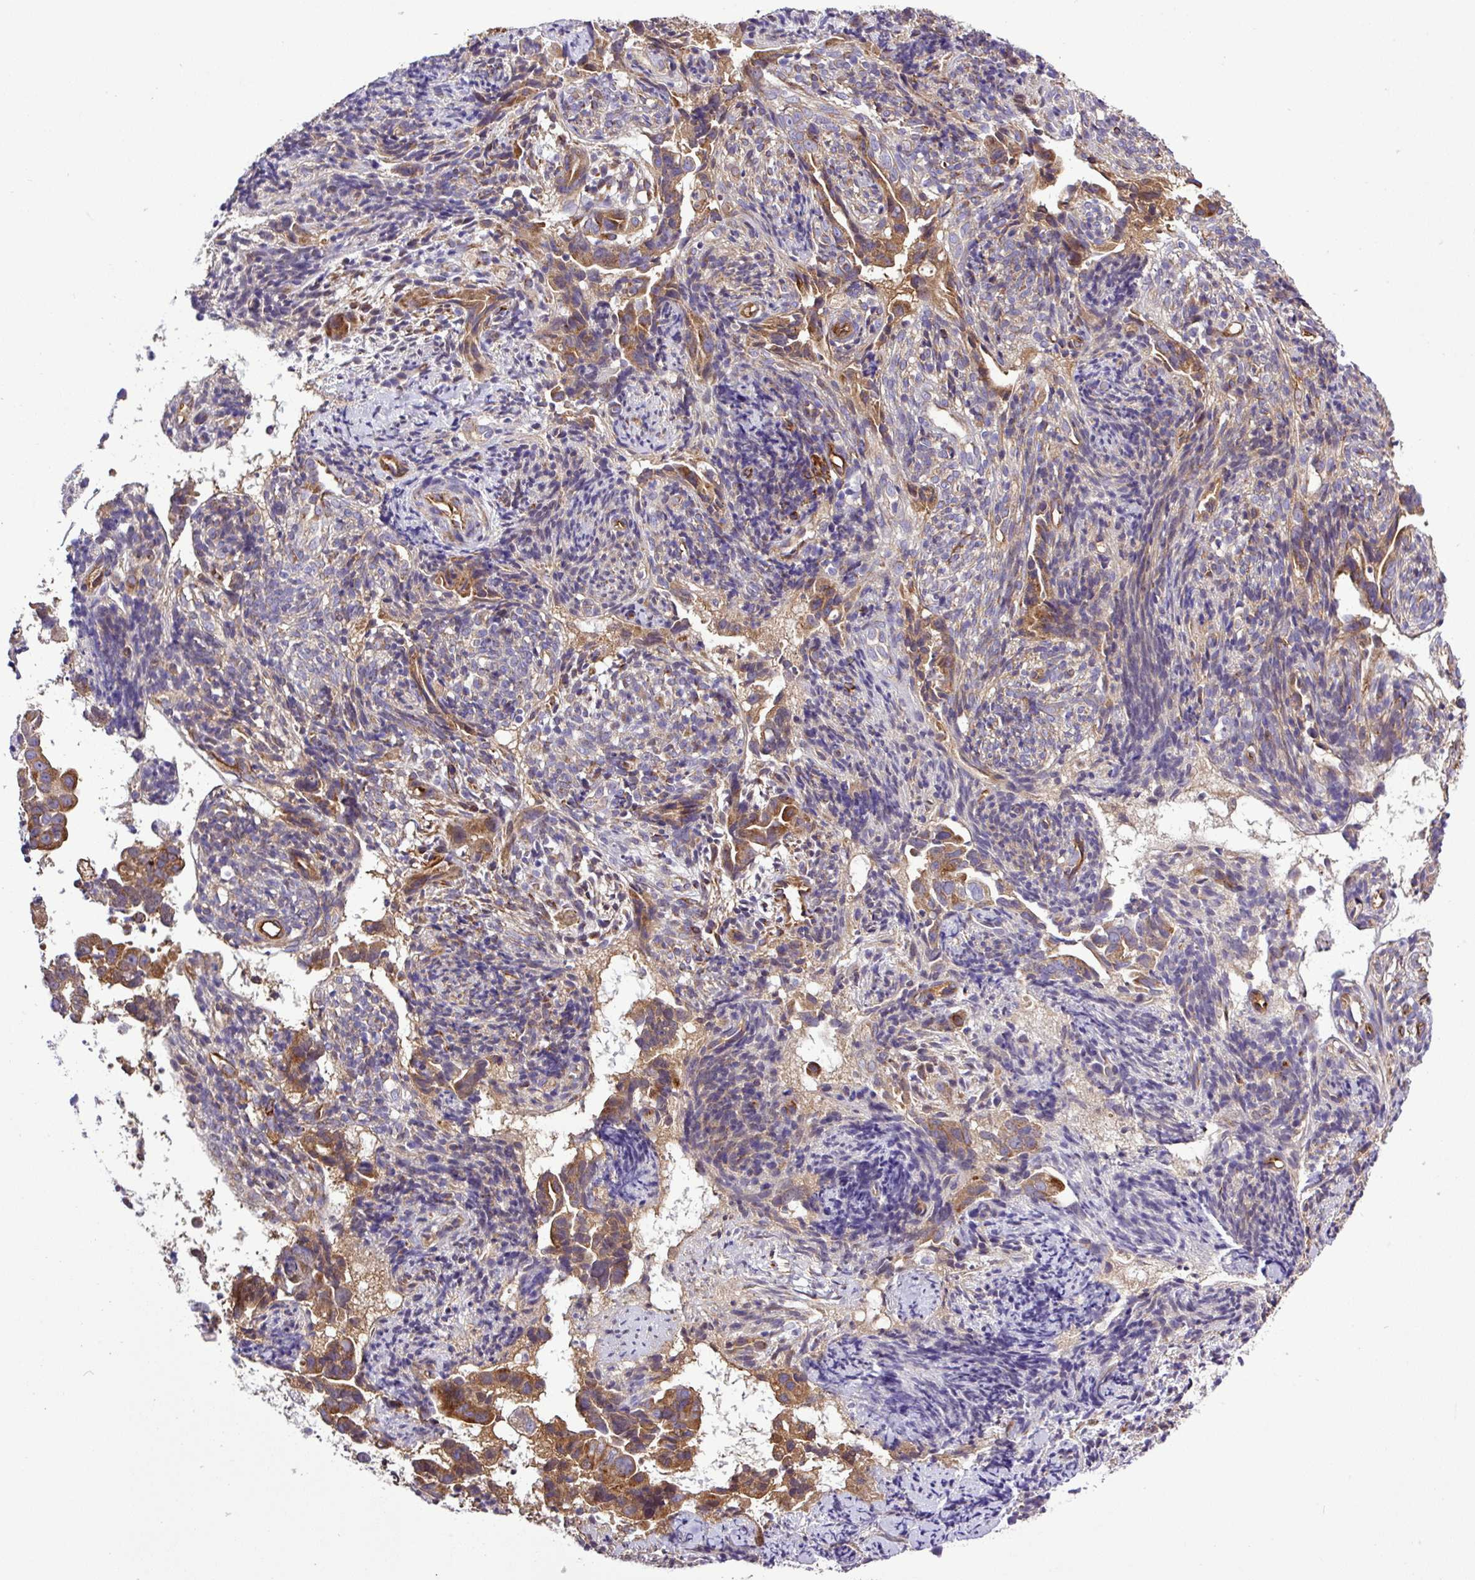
{"staining": {"intensity": "moderate", "quantity": ">75%", "location": "cytoplasmic/membranous"}, "tissue": "endometrial cancer", "cell_type": "Tumor cells", "image_type": "cancer", "snomed": [{"axis": "morphology", "description": "Adenocarcinoma, NOS"}, {"axis": "topography", "description": "Endometrium"}], "caption": "Tumor cells show medium levels of moderate cytoplasmic/membranous staining in about >75% of cells in endometrial cancer (adenocarcinoma). (DAB IHC, brown staining for protein, blue staining for nuclei).", "gene": "CWH43", "patient": {"sex": "female", "age": 57}}